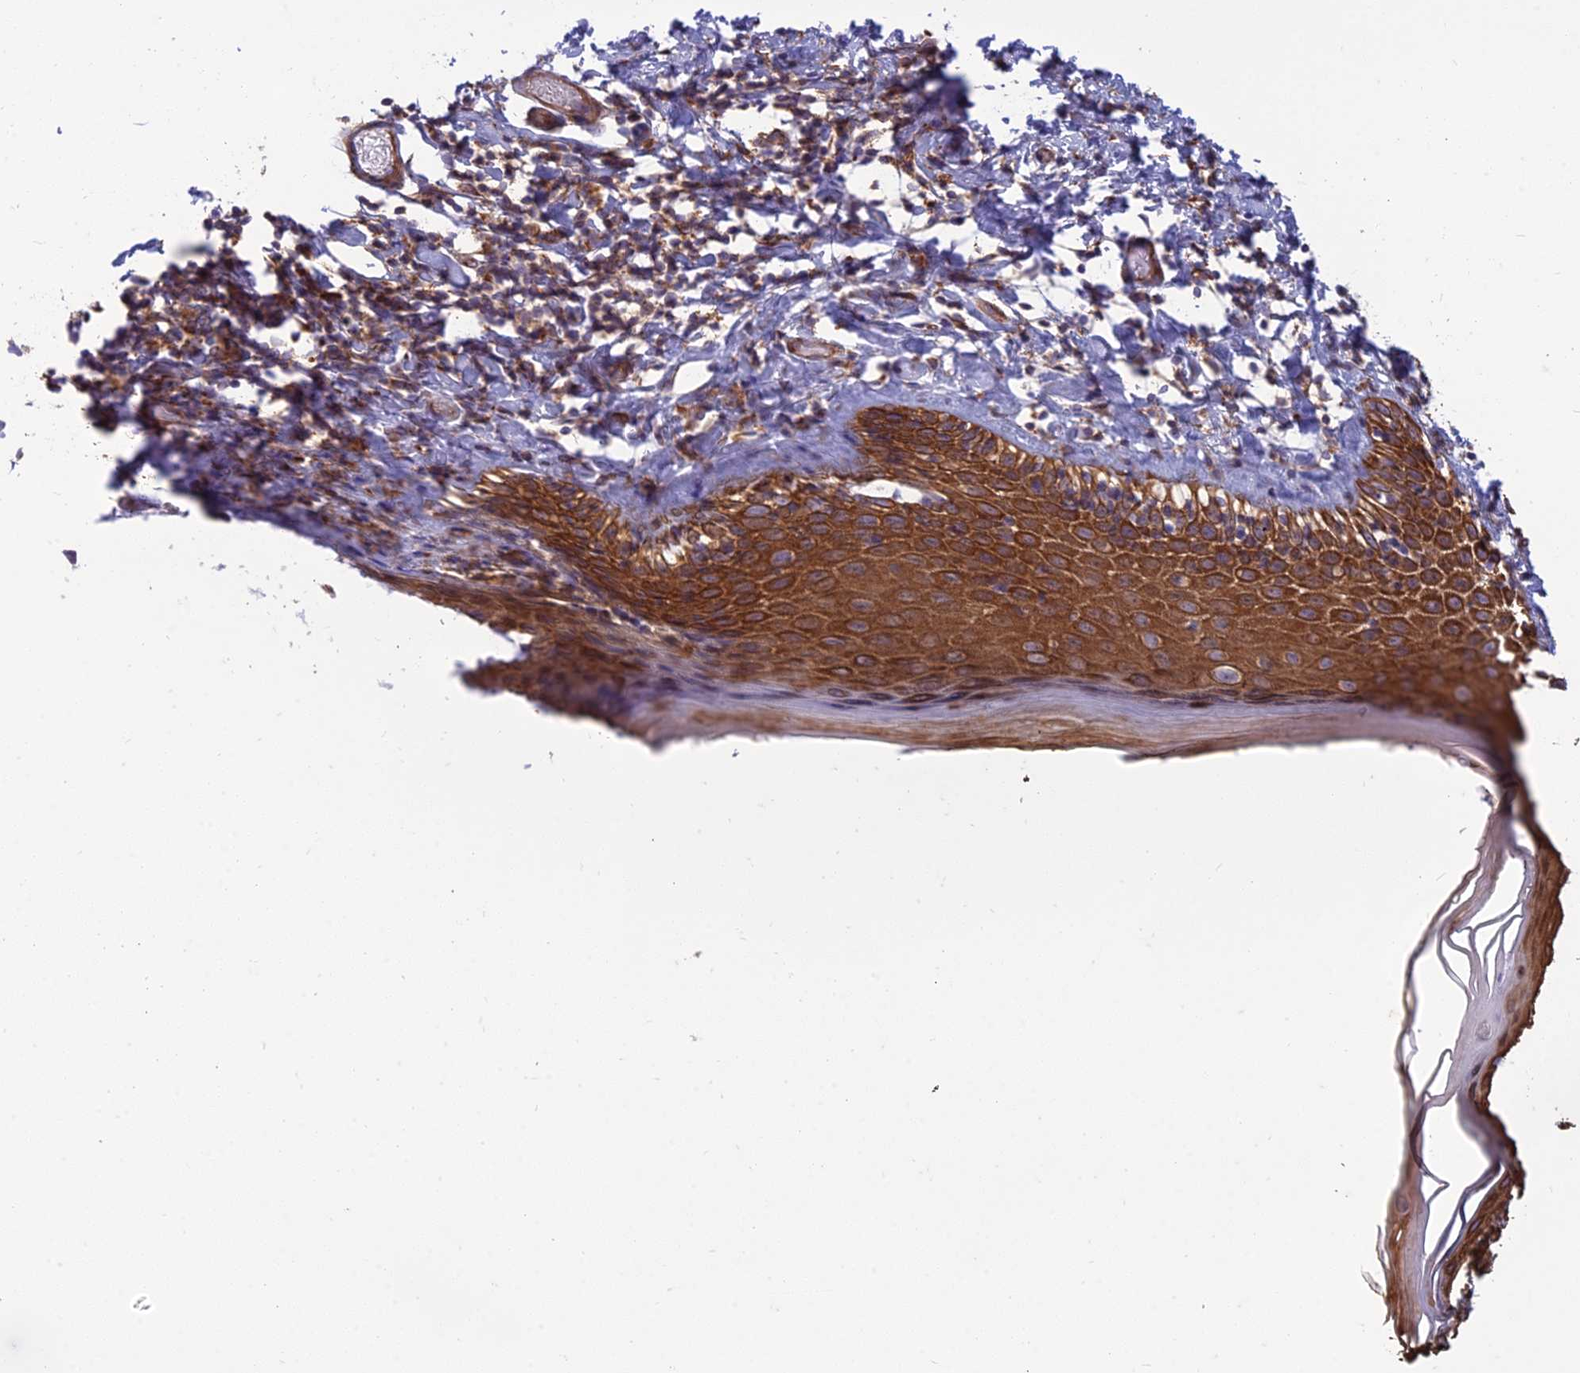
{"staining": {"intensity": "strong", "quantity": ">75%", "location": "cytoplasmic/membranous"}, "tissue": "skin", "cell_type": "Epidermal cells", "image_type": "normal", "snomed": [{"axis": "morphology", "description": "Normal tissue, NOS"}, {"axis": "topography", "description": "Adipose tissue"}, {"axis": "topography", "description": "Vascular tissue"}, {"axis": "topography", "description": "Vulva"}, {"axis": "topography", "description": "Peripheral nerve tissue"}], "caption": "Strong cytoplasmic/membranous expression for a protein is identified in approximately >75% of epidermal cells of unremarkable skin using immunohistochemistry (IHC).", "gene": "RPL17", "patient": {"sex": "female", "age": 86}}